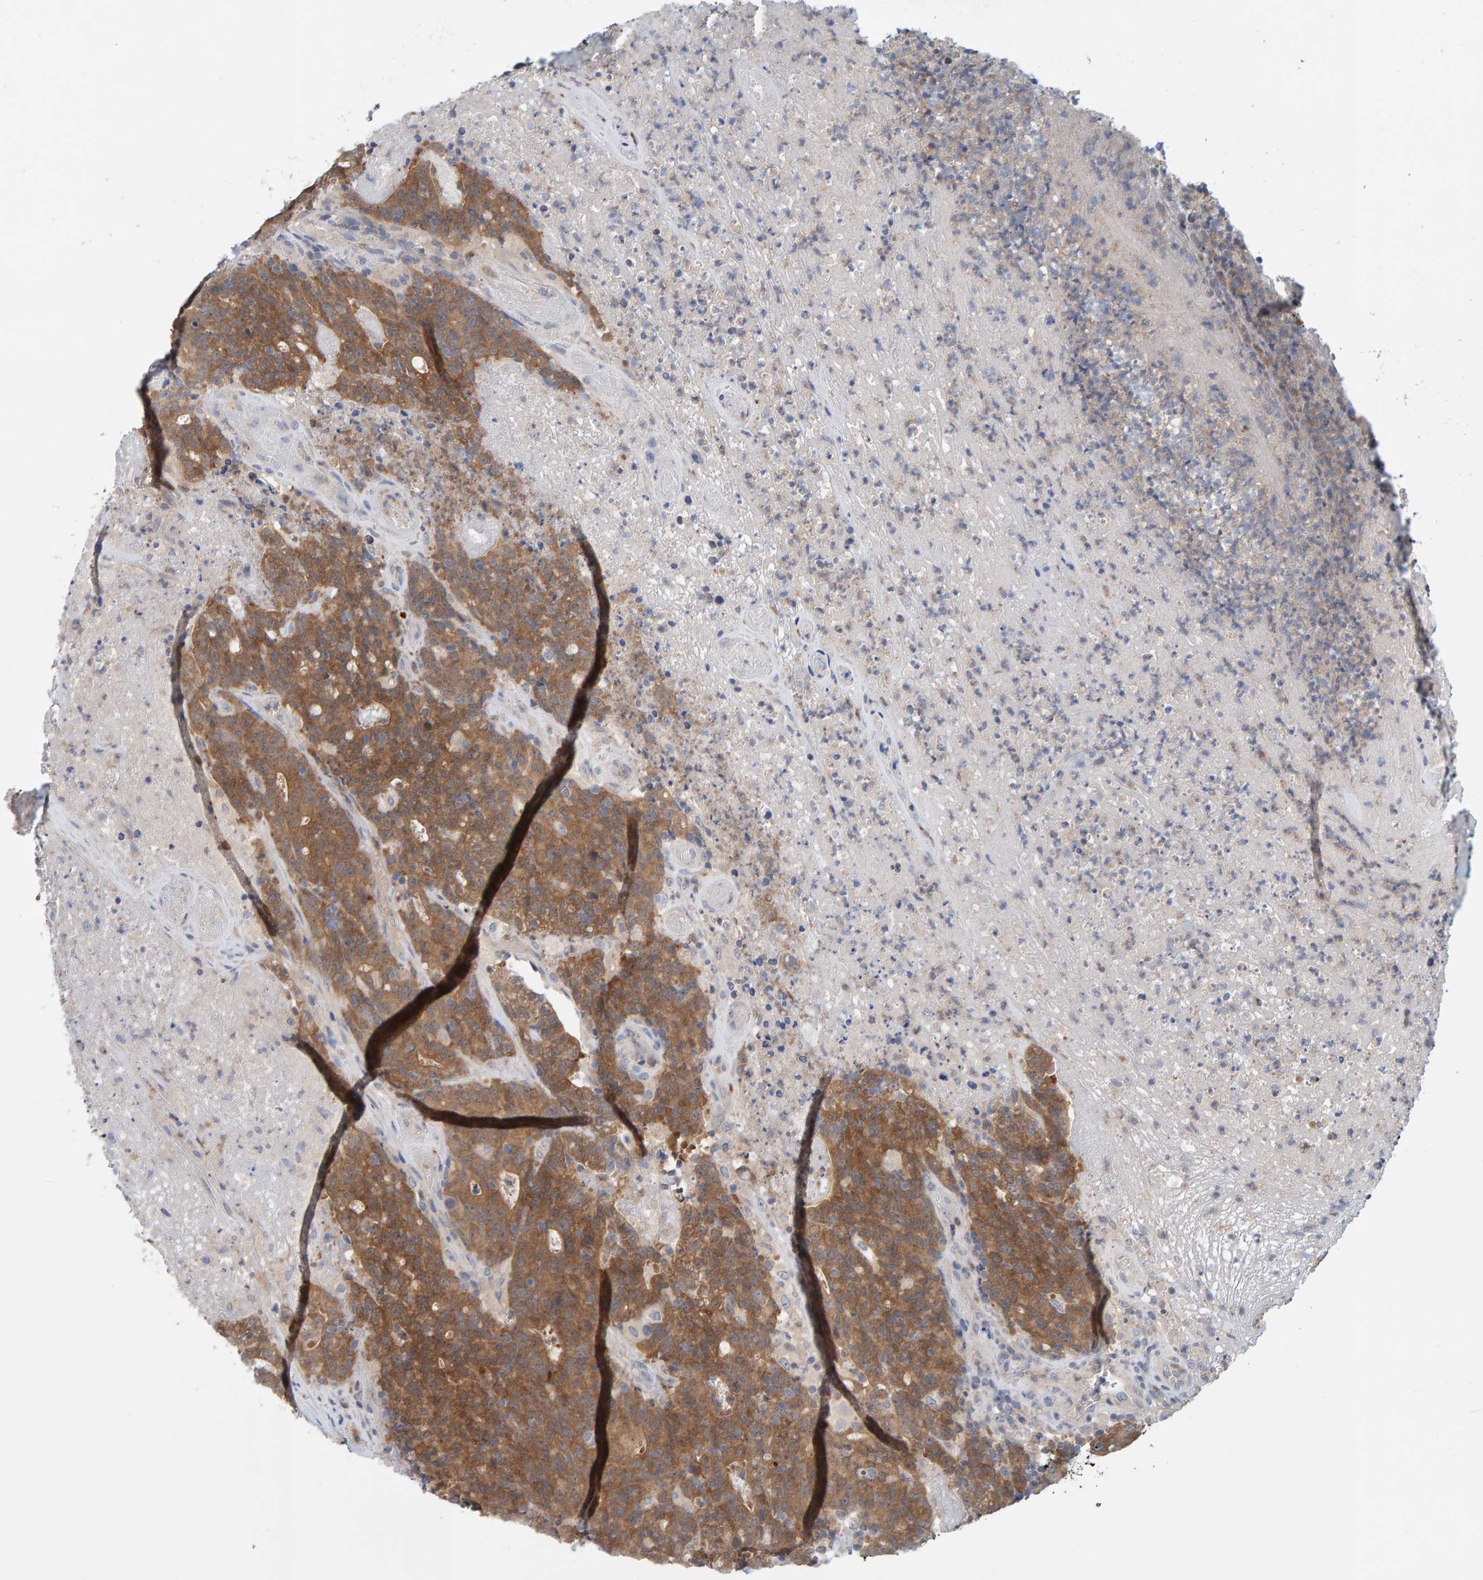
{"staining": {"intensity": "moderate", "quantity": ">75%", "location": "cytoplasmic/membranous"}, "tissue": "colorectal cancer", "cell_type": "Tumor cells", "image_type": "cancer", "snomed": [{"axis": "morphology", "description": "Normal tissue, NOS"}, {"axis": "morphology", "description": "Adenocarcinoma, NOS"}, {"axis": "topography", "description": "Colon"}], "caption": "This histopathology image shows colorectal adenocarcinoma stained with immunohistochemistry to label a protein in brown. The cytoplasmic/membranous of tumor cells show moderate positivity for the protein. Nuclei are counter-stained blue.", "gene": "TATDN1", "patient": {"sex": "female", "age": 75}}